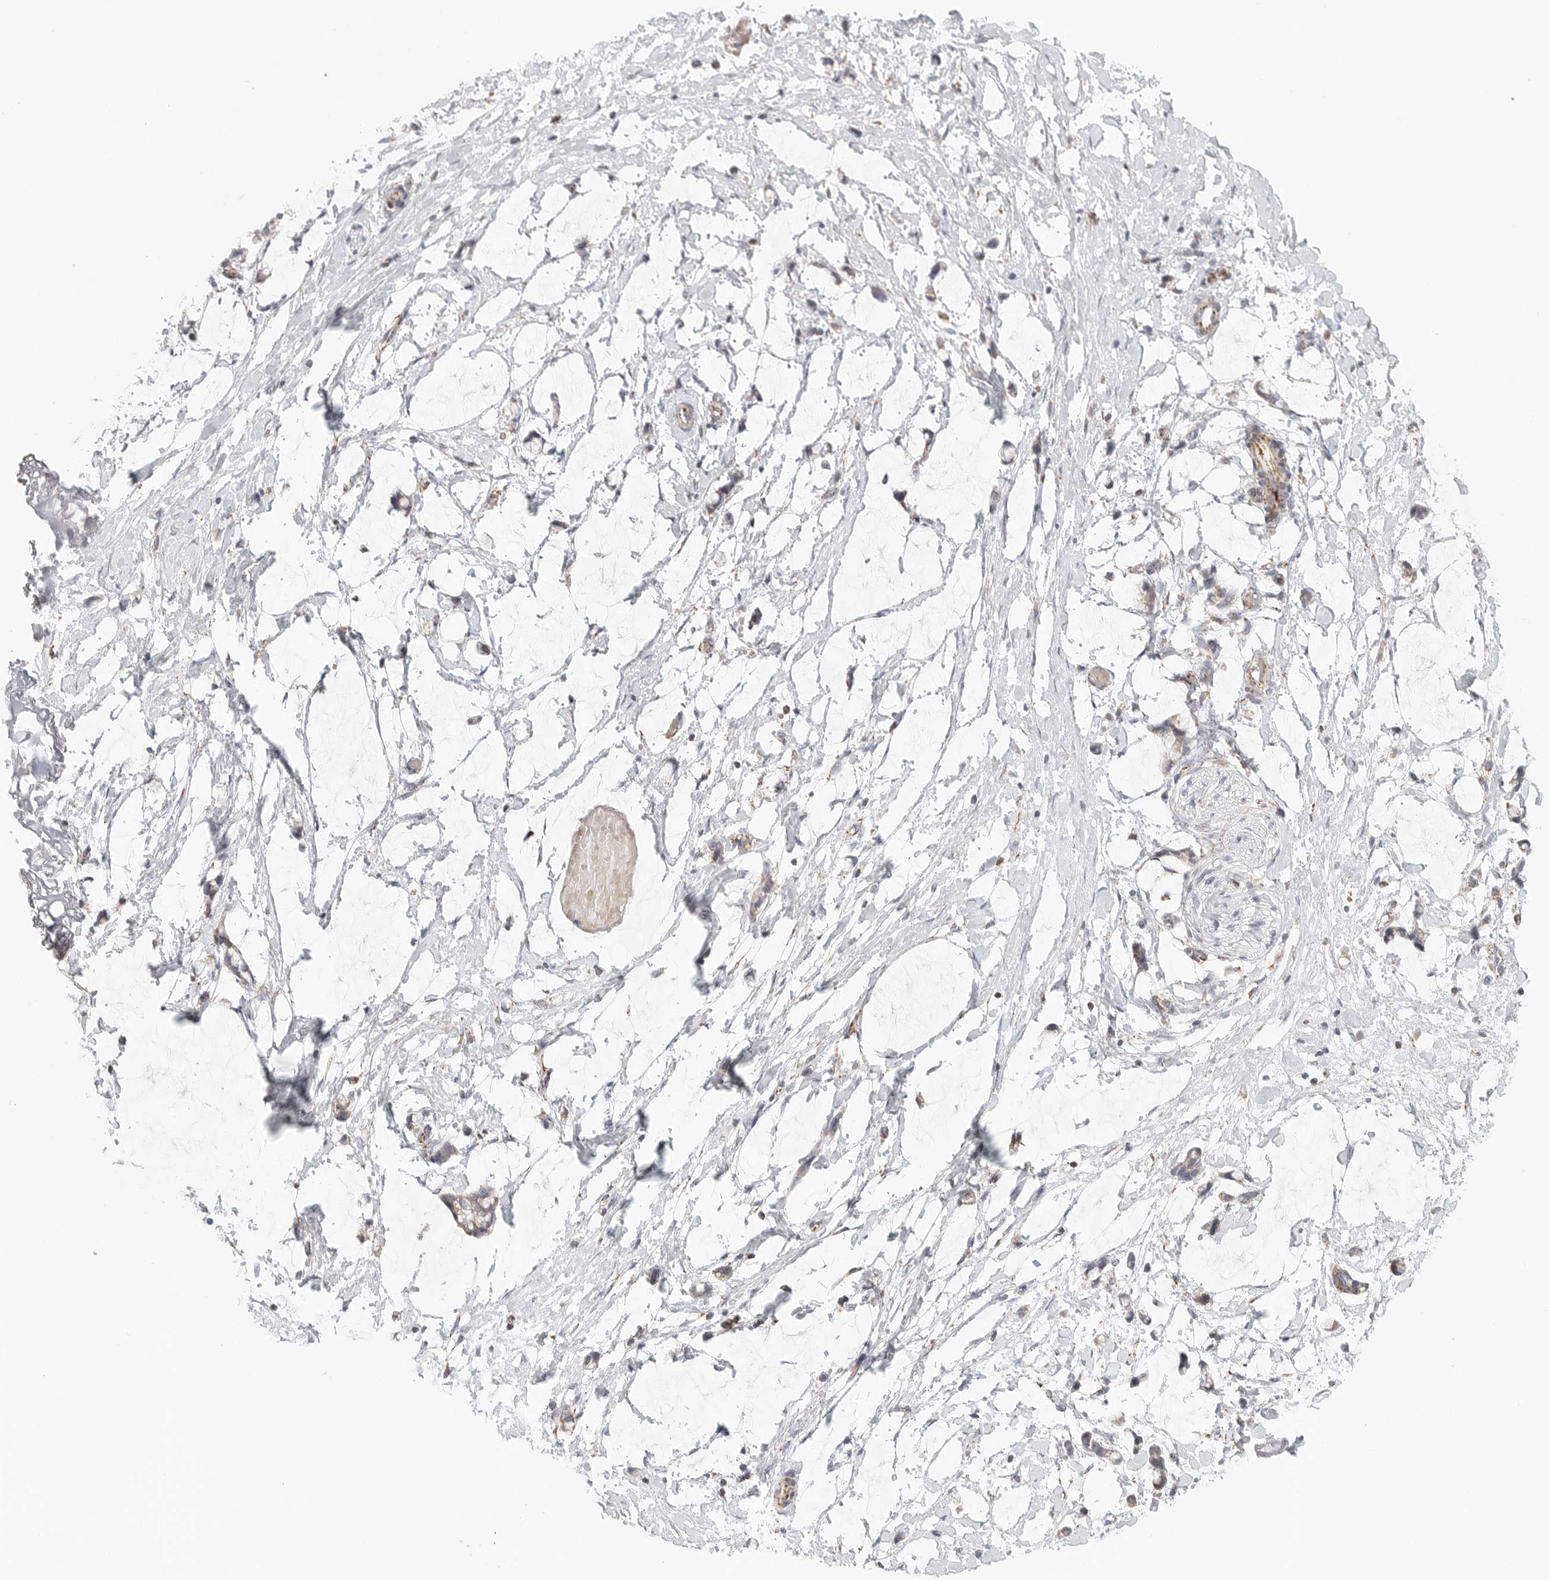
{"staining": {"intensity": "negative", "quantity": "none", "location": "none"}, "tissue": "adipose tissue", "cell_type": "Adipocytes", "image_type": "normal", "snomed": [{"axis": "morphology", "description": "Normal tissue, NOS"}, {"axis": "morphology", "description": "Adenocarcinoma, NOS"}, {"axis": "topography", "description": "Smooth muscle"}, {"axis": "topography", "description": "Colon"}], "caption": "A high-resolution image shows immunohistochemistry (IHC) staining of benign adipose tissue, which shows no significant staining in adipocytes. (Immunohistochemistry, brightfield microscopy, high magnification).", "gene": "SLC25A26", "patient": {"sex": "male", "age": 14}}